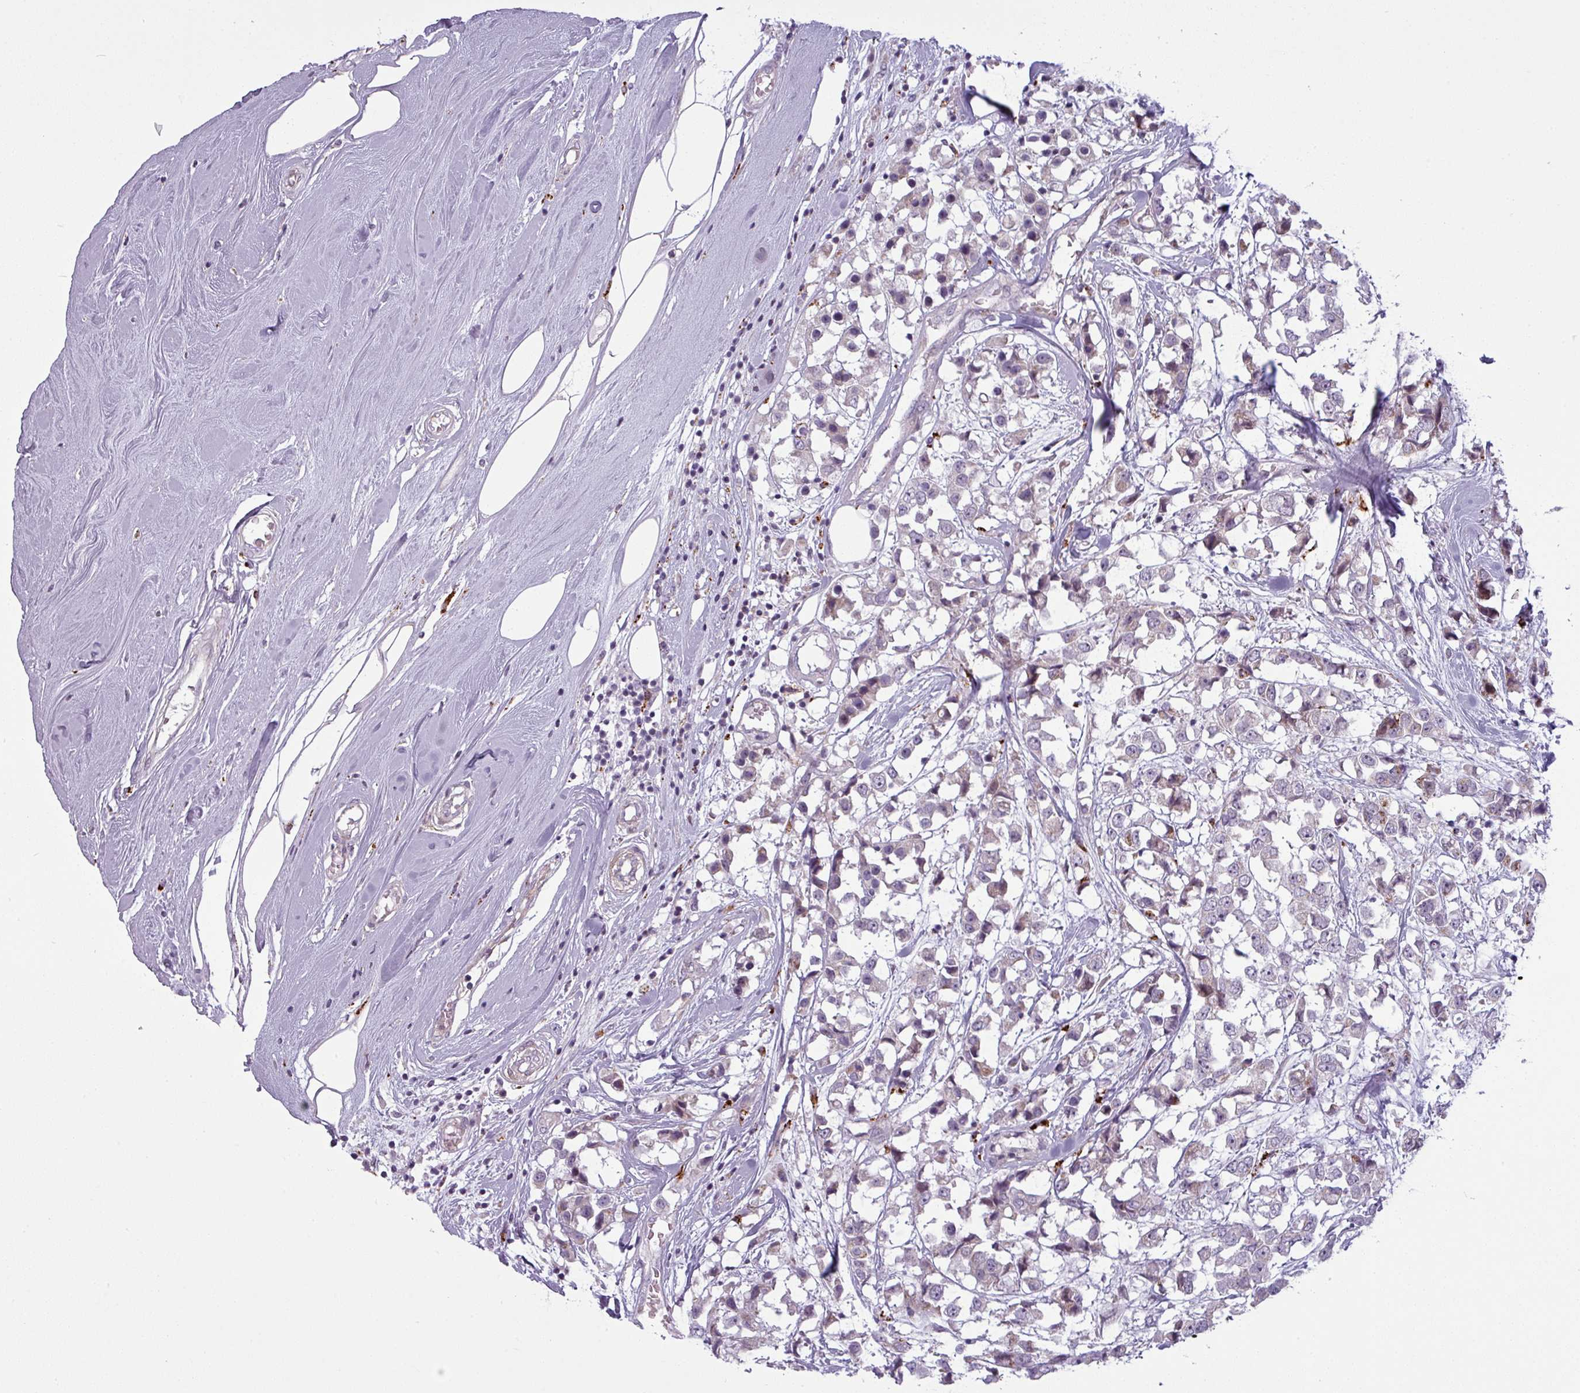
{"staining": {"intensity": "weak", "quantity": "25%-75%", "location": "cytoplasmic/membranous"}, "tissue": "breast cancer", "cell_type": "Tumor cells", "image_type": "cancer", "snomed": [{"axis": "morphology", "description": "Duct carcinoma"}, {"axis": "topography", "description": "Breast"}], "caption": "Breast cancer (invasive ductal carcinoma) stained for a protein (brown) reveals weak cytoplasmic/membranous positive staining in about 25%-75% of tumor cells.", "gene": "MAP7D2", "patient": {"sex": "female", "age": 61}}